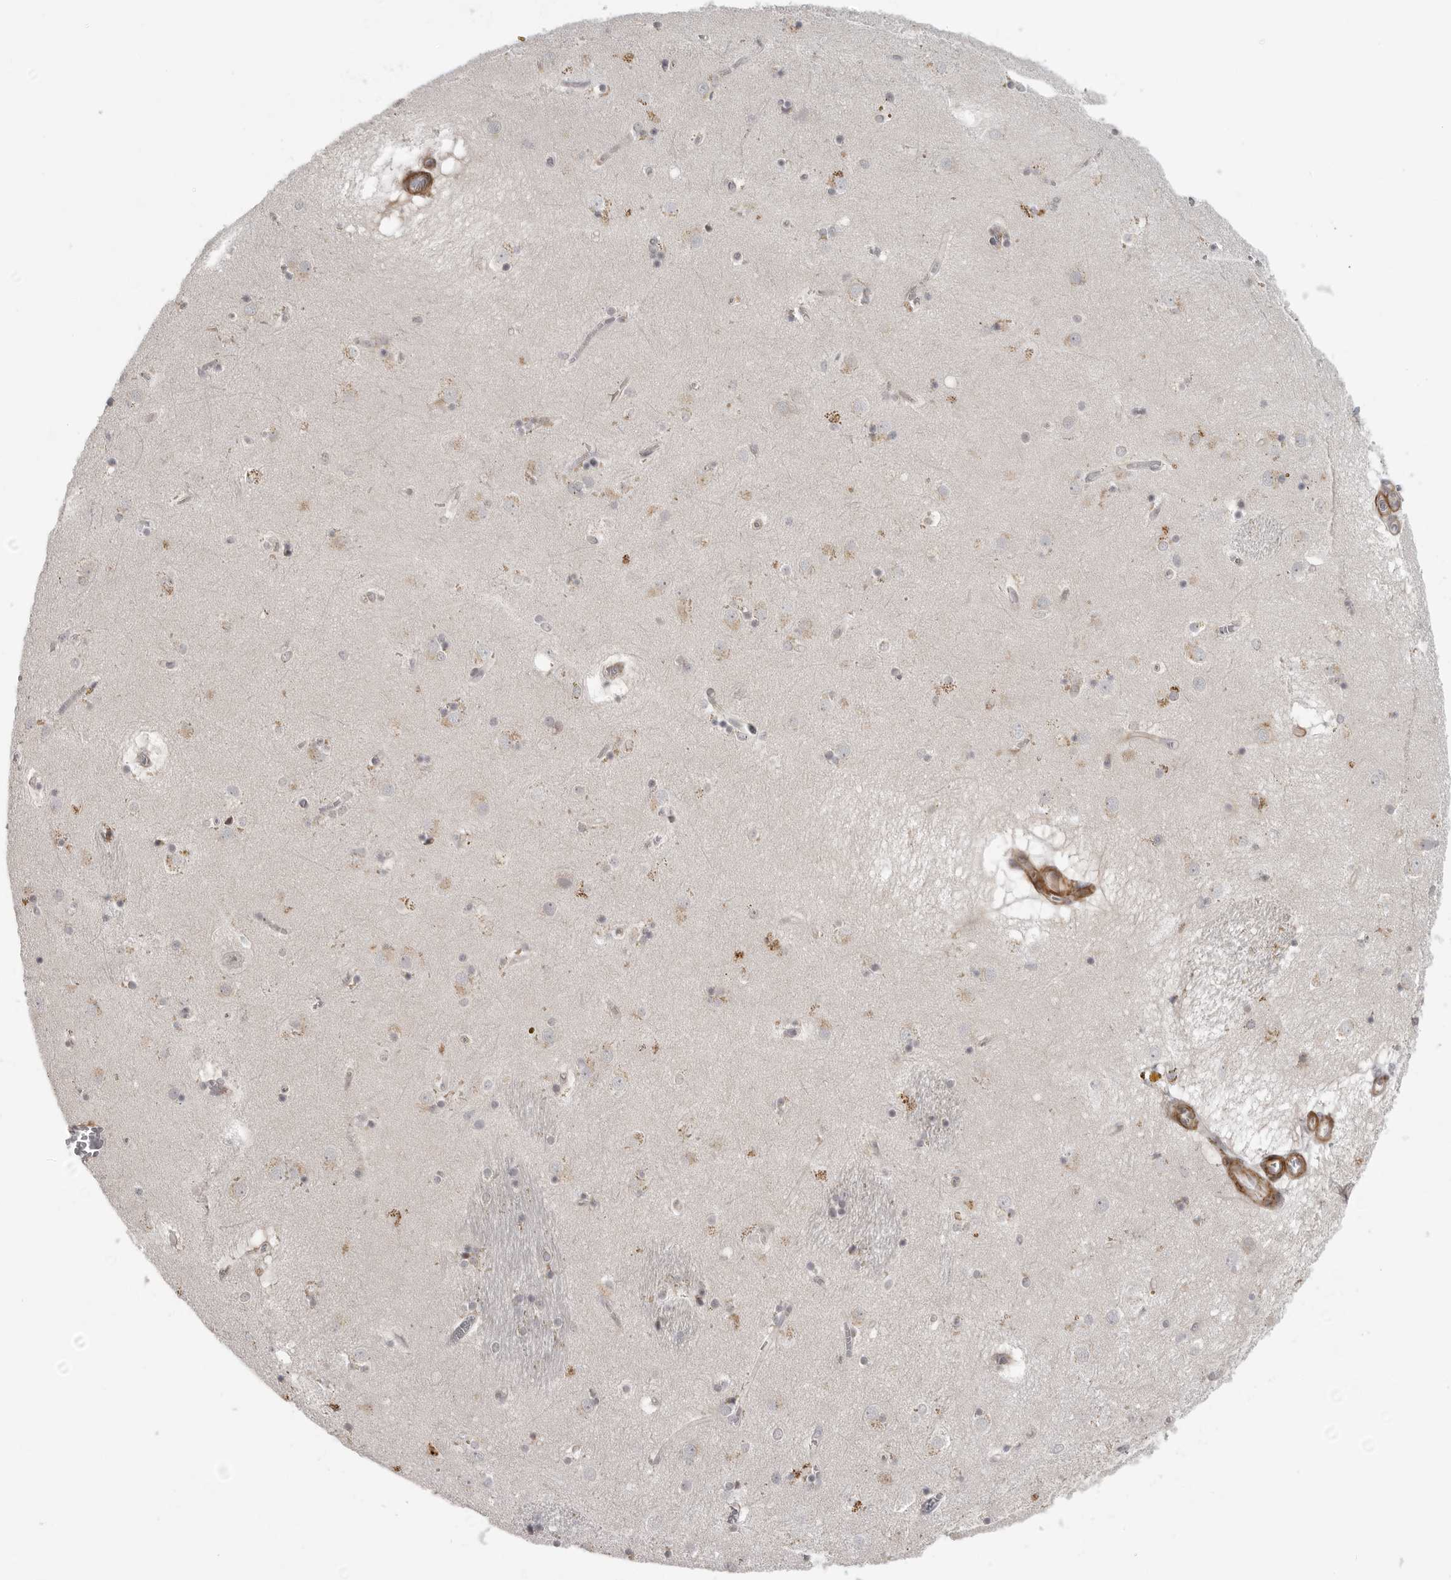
{"staining": {"intensity": "moderate", "quantity": "<25%", "location": "cytoplasmic/membranous"}, "tissue": "caudate", "cell_type": "Glial cells", "image_type": "normal", "snomed": [{"axis": "morphology", "description": "Normal tissue, NOS"}, {"axis": "topography", "description": "Lateral ventricle wall"}], "caption": "Brown immunohistochemical staining in benign human caudate demonstrates moderate cytoplasmic/membranous staining in about <25% of glial cells.", "gene": "TUT4", "patient": {"sex": "male", "age": 70}}